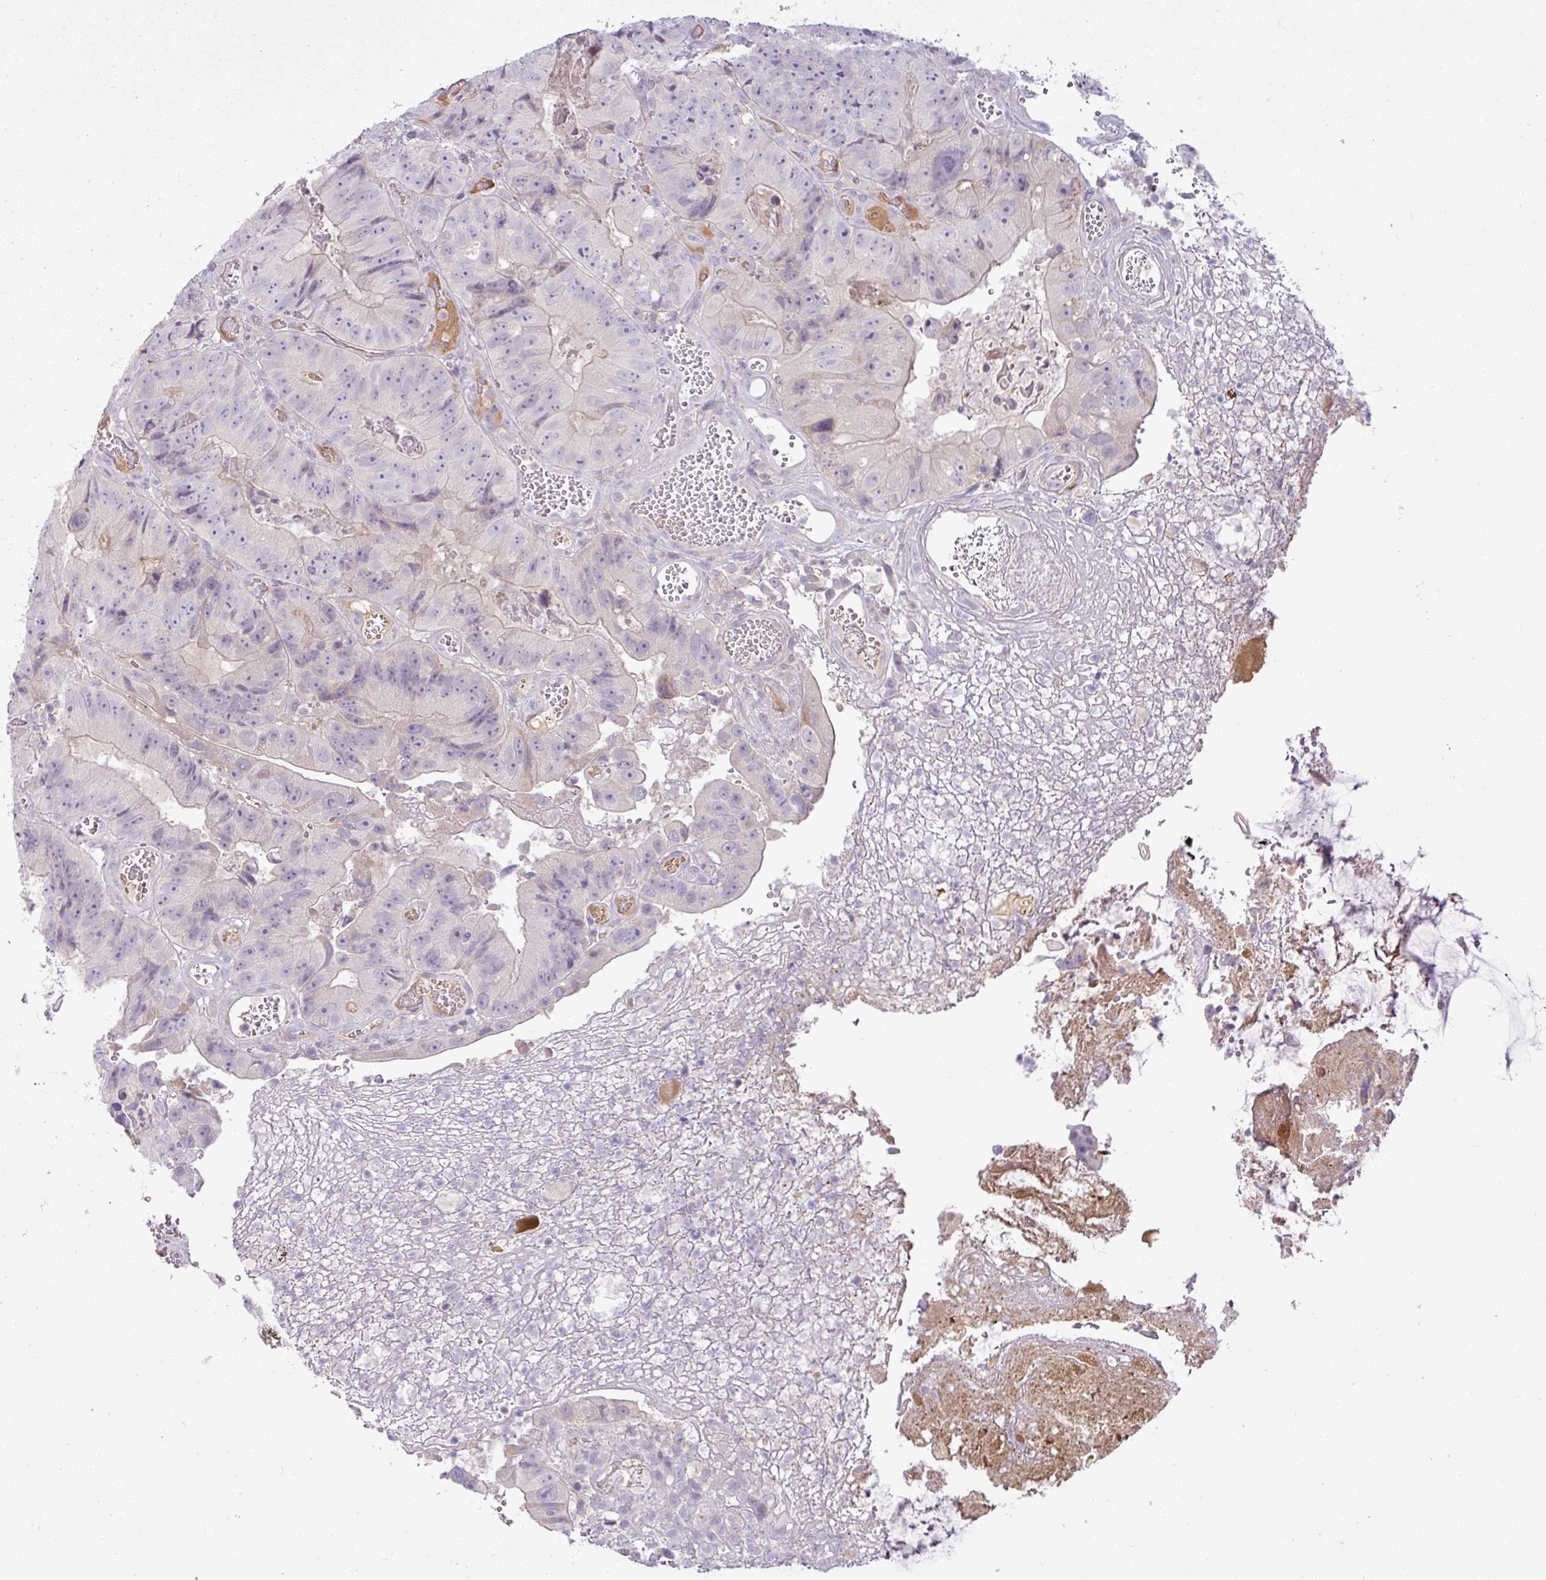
{"staining": {"intensity": "negative", "quantity": "none", "location": "none"}, "tissue": "colorectal cancer", "cell_type": "Tumor cells", "image_type": "cancer", "snomed": [{"axis": "morphology", "description": "Adenocarcinoma, NOS"}, {"axis": "topography", "description": "Colon"}], "caption": "Tumor cells show no significant expression in adenocarcinoma (colorectal).", "gene": "APOM", "patient": {"sex": "female", "age": 86}}